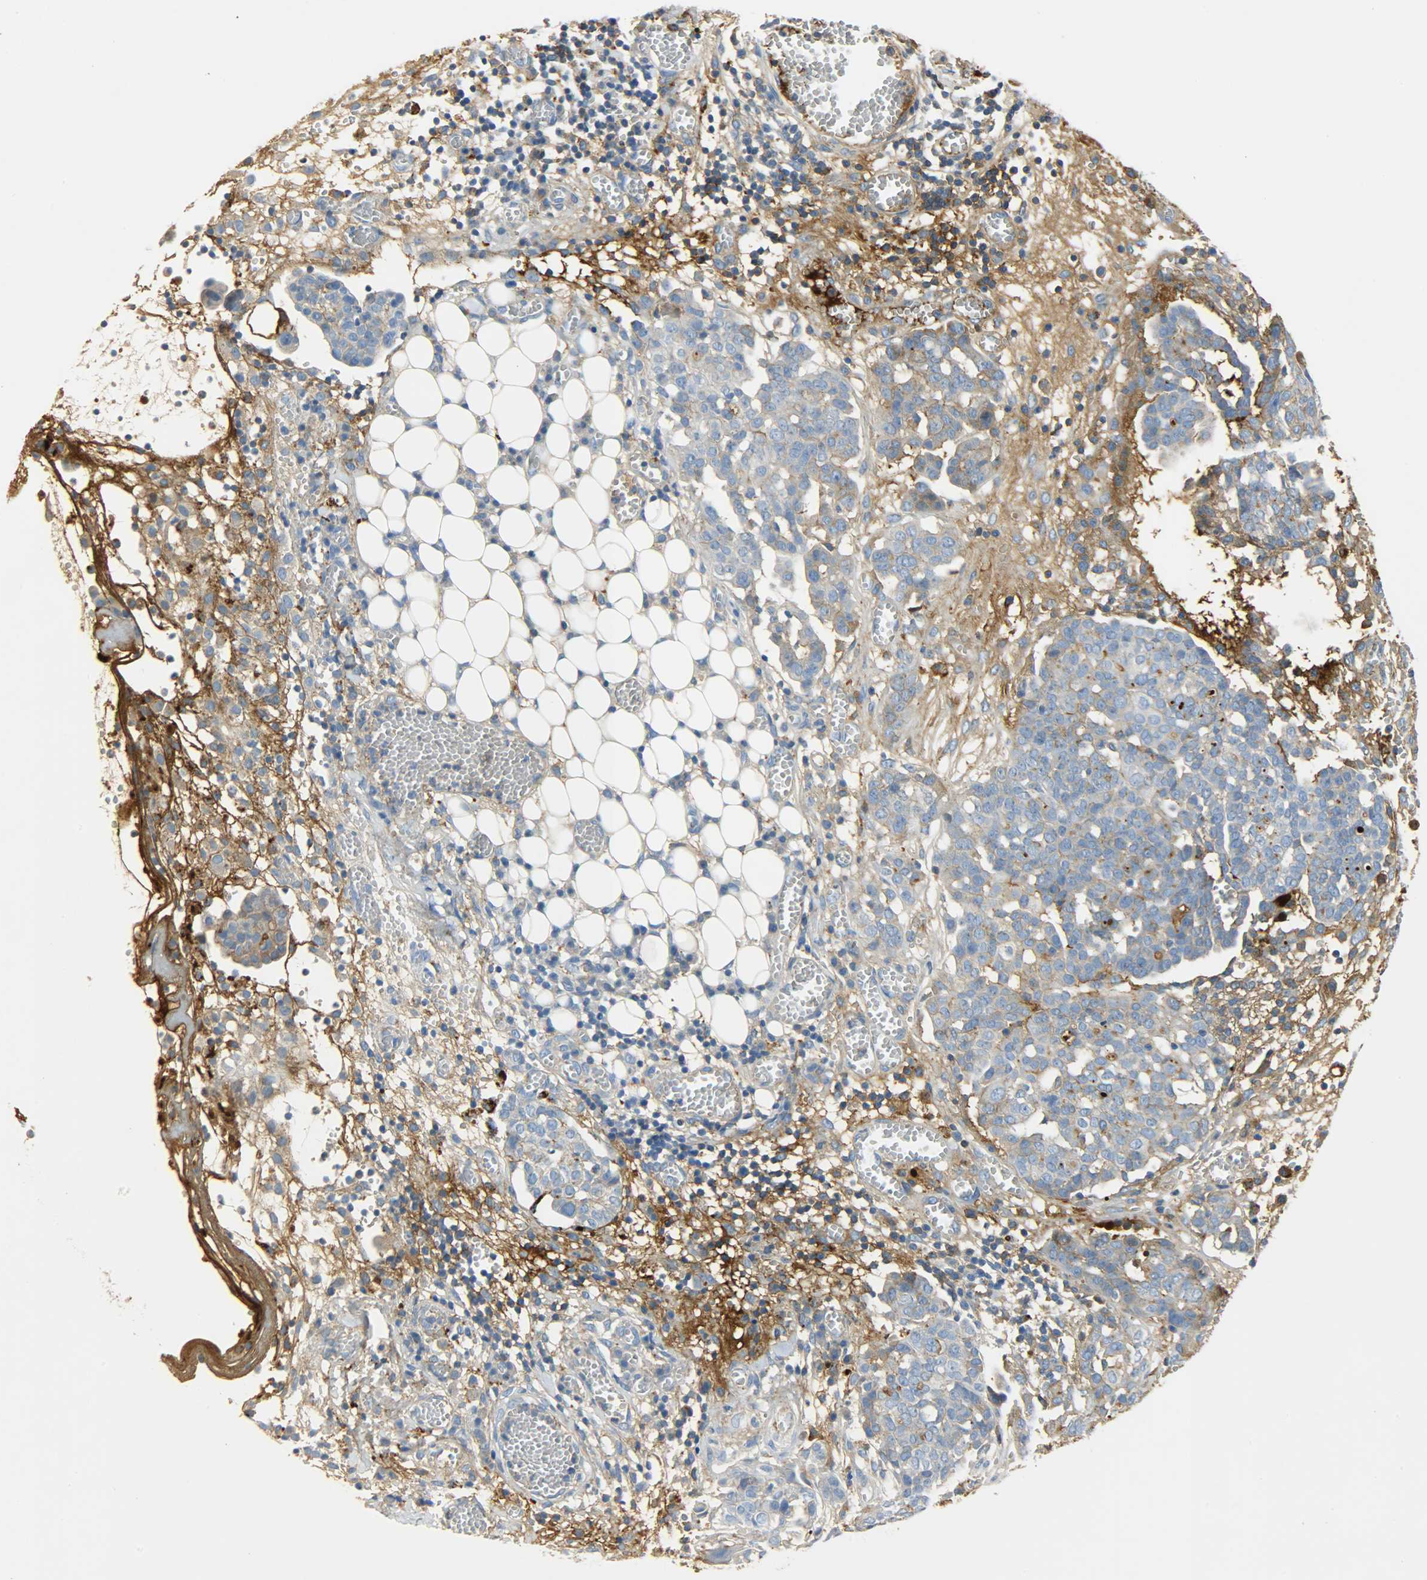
{"staining": {"intensity": "weak", "quantity": "25%-75%", "location": "cytoplasmic/membranous"}, "tissue": "ovarian cancer", "cell_type": "Tumor cells", "image_type": "cancer", "snomed": [{"axis": "morphology", "description": "Cystadenocarcinoma, serous, NOS"}, {"axis": "topography", "description": "Soft tissue"}, {"axis": "topography", "description": "Ovary"}], "caption": "Ovarian cancer (serous cystadenocarcinoma) was stained to show a protein in brown. There is low levels of weak cytoplasmic/membranous positivity in about 25%-75% of tumor cells. The protein is shown in brown color, while the nuclei are stained blue.", "gene": "CRP", "patient": {"sex": "female", "age": 57}}